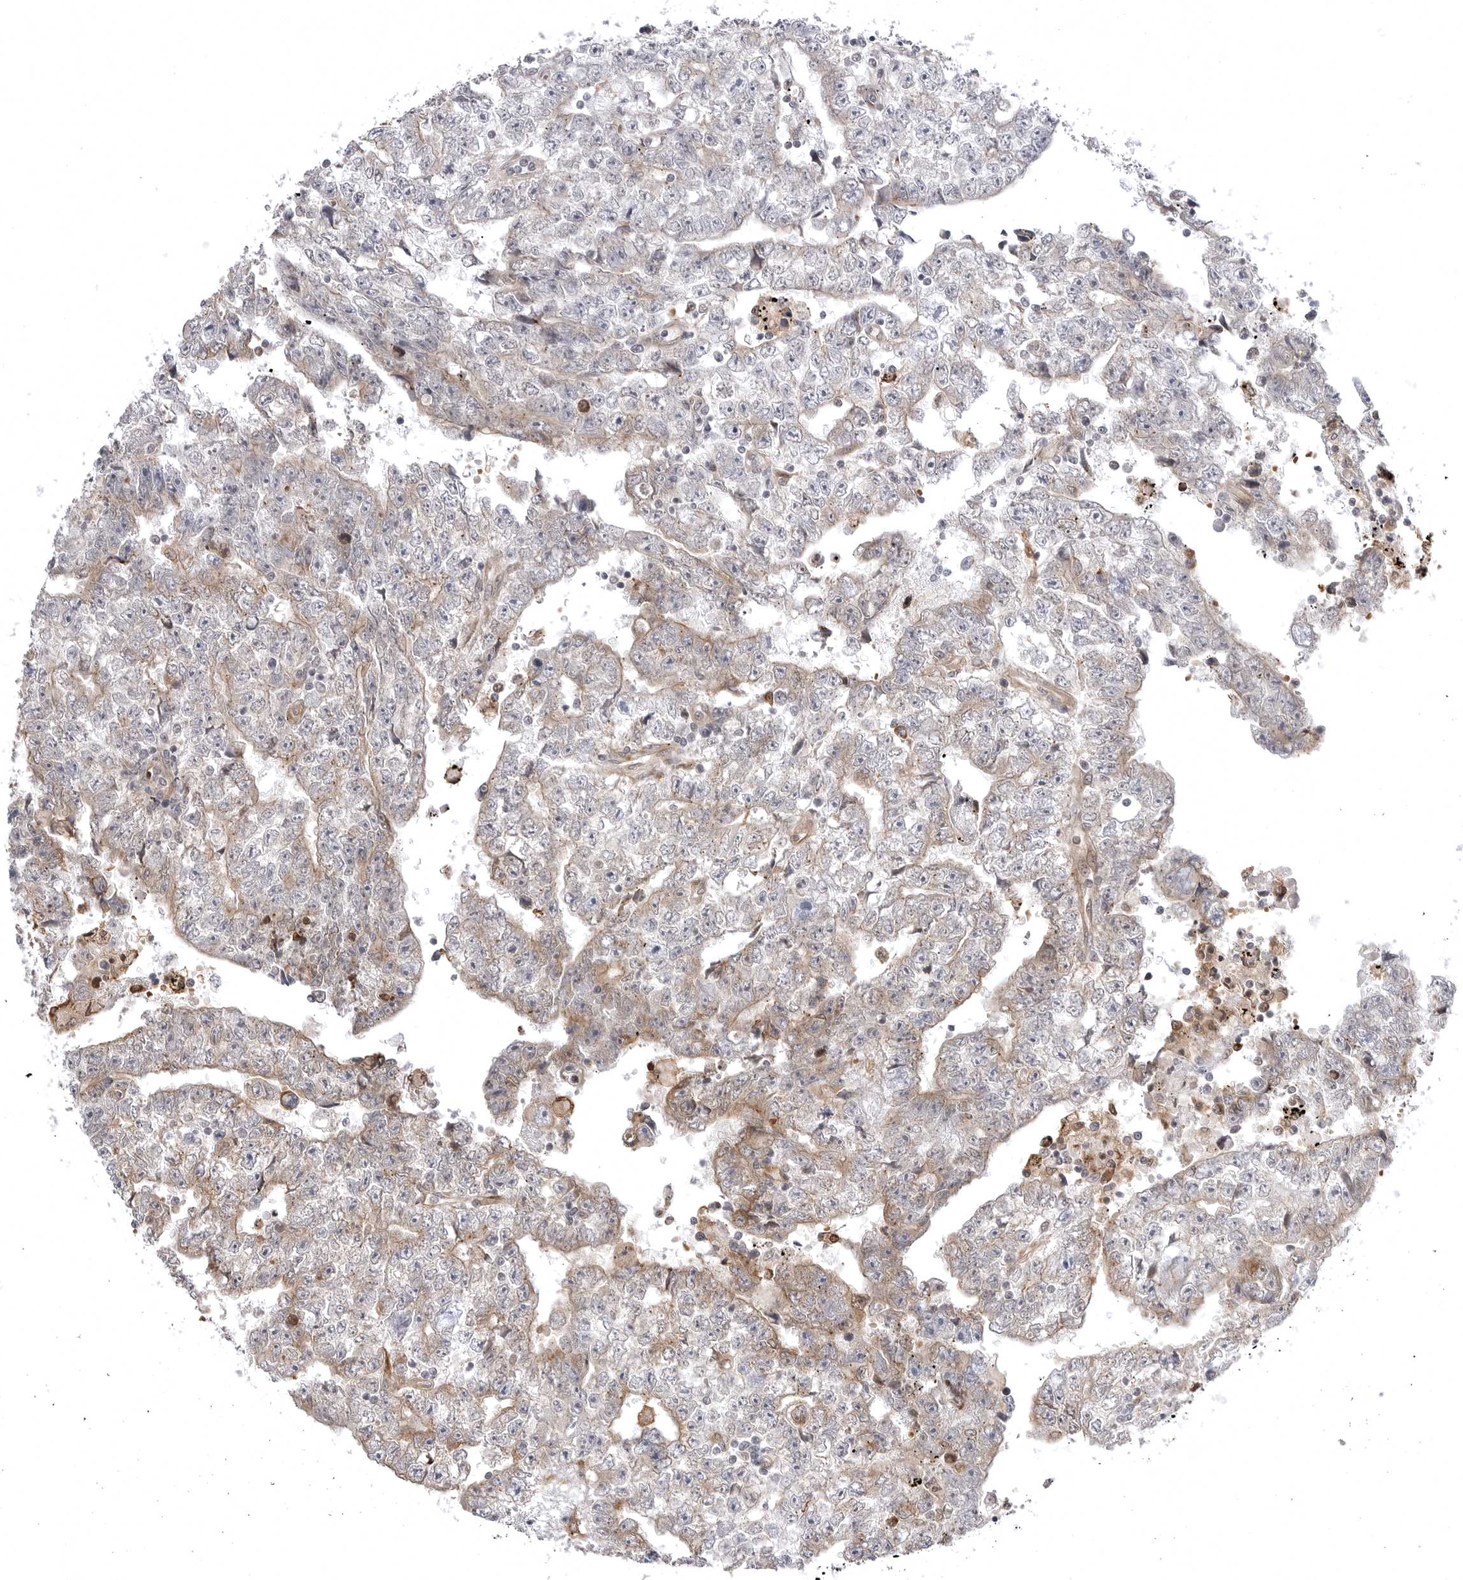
{"staining": {"intensity": "weak", "quantity": "25%-75%", "location": "cytoplasmic/membranous"}, "tissue": "testis cancer", "cell_type": "Tumor cells", "image_type": "cancer", "snomed": [{"axis": "morphology", "description": "Carcinoma, Embryonal, NOS"}, {"axis": "topography", "description": "Testis"}], "caption": "Immunohistochemical staining of testis cancer (embryonal carcinoma) demonstrates weak cytoplasmic/membranous protein staining in about 25%-75% of tumor cells.", "gene": "ARL5A", "patient": {"sex": "male", "age": 25}}